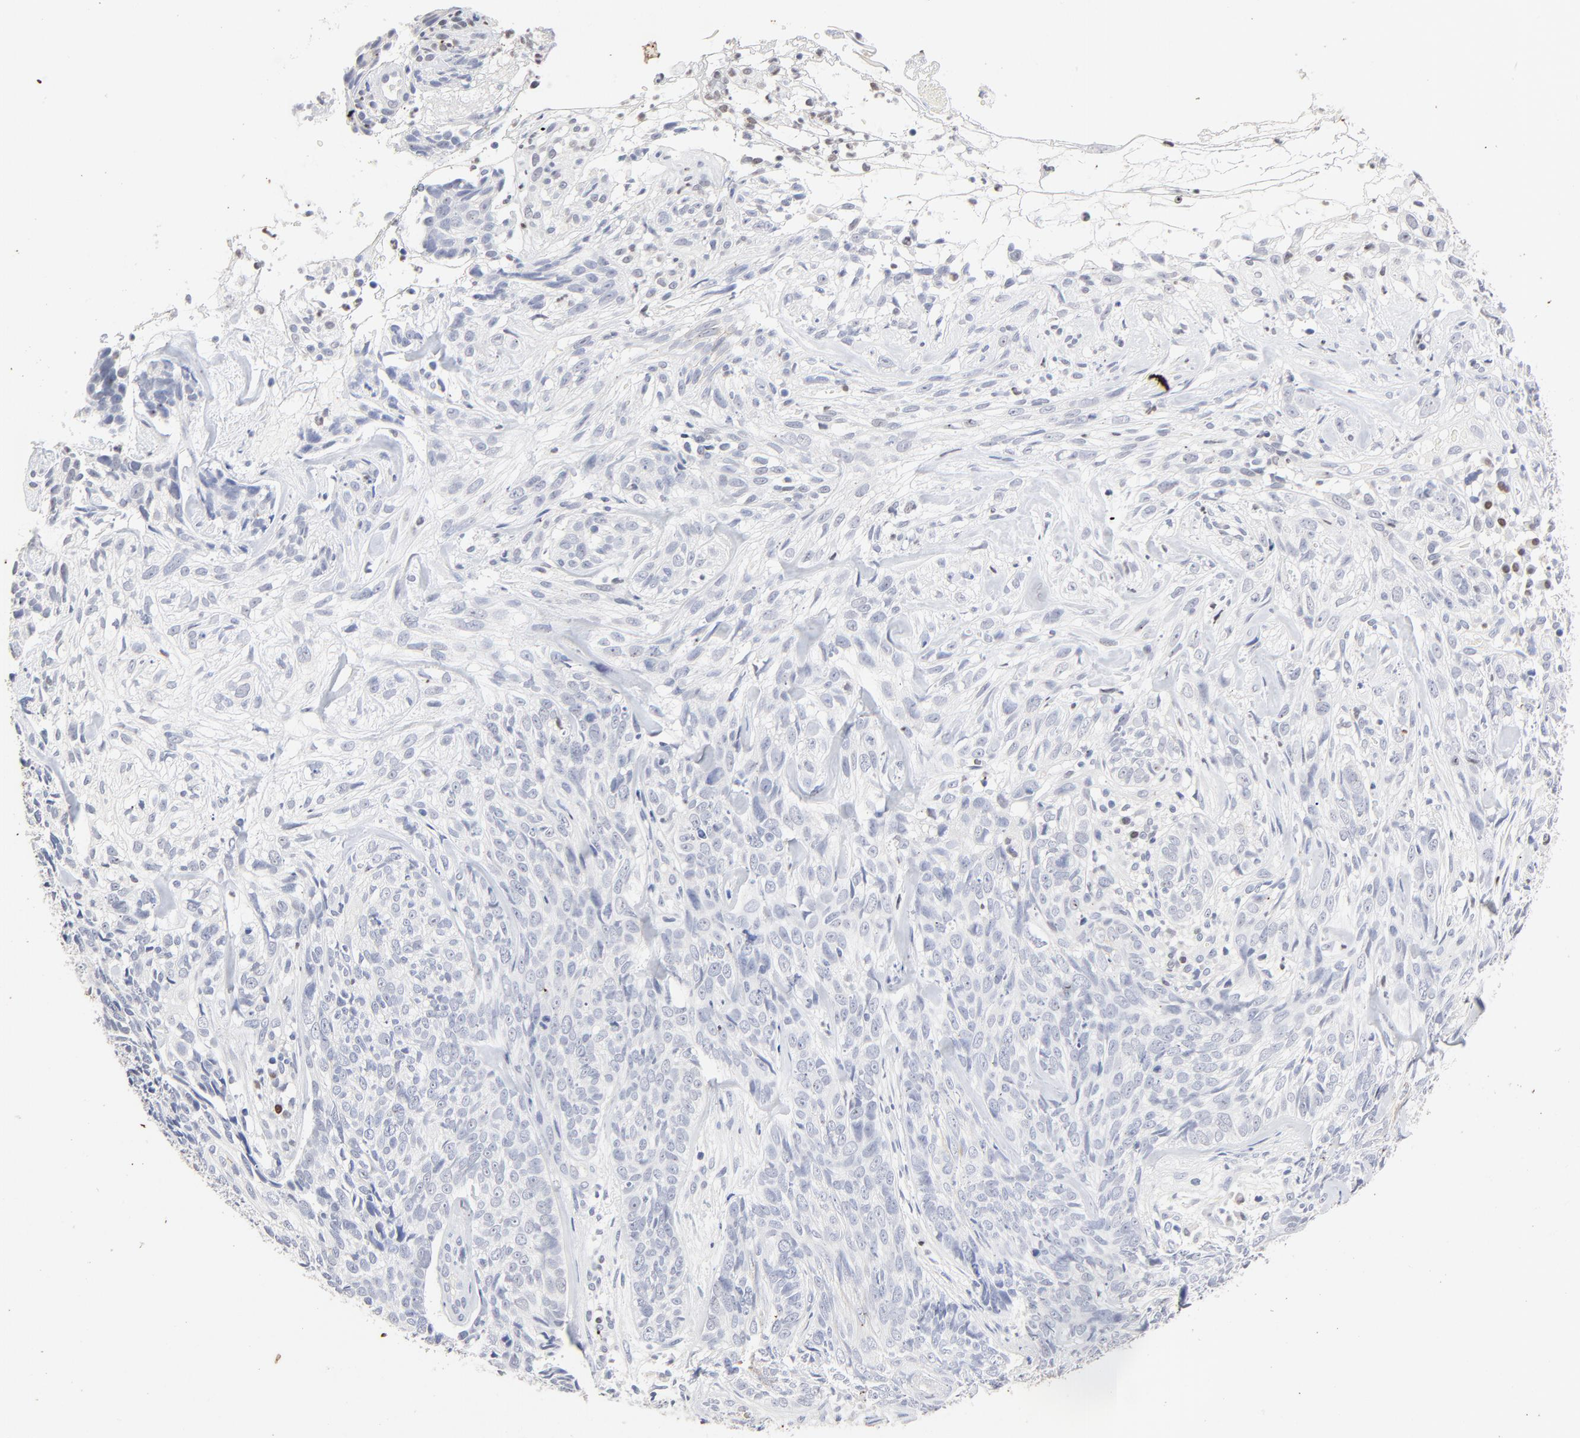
{"staining": {"intensity": "negative", "quantity": "none", "location": "none"}, "tissue": "skin cancer", "cell_type": "Tumor cells", "image_type": "cancer", "snomed": [{"axis": "morphology", "description": "Basal cell carcinoma"}, {"axis": "topography", "description": "Skin"}], "caption": "Immunohistochemistry (IHC) image of basal cell carcinoma (skin) stained for a protein (brown), which reveals no positivity in tumor cells.", "gene": "AADAC", "patient": {"sex": "male", "age": 72}}